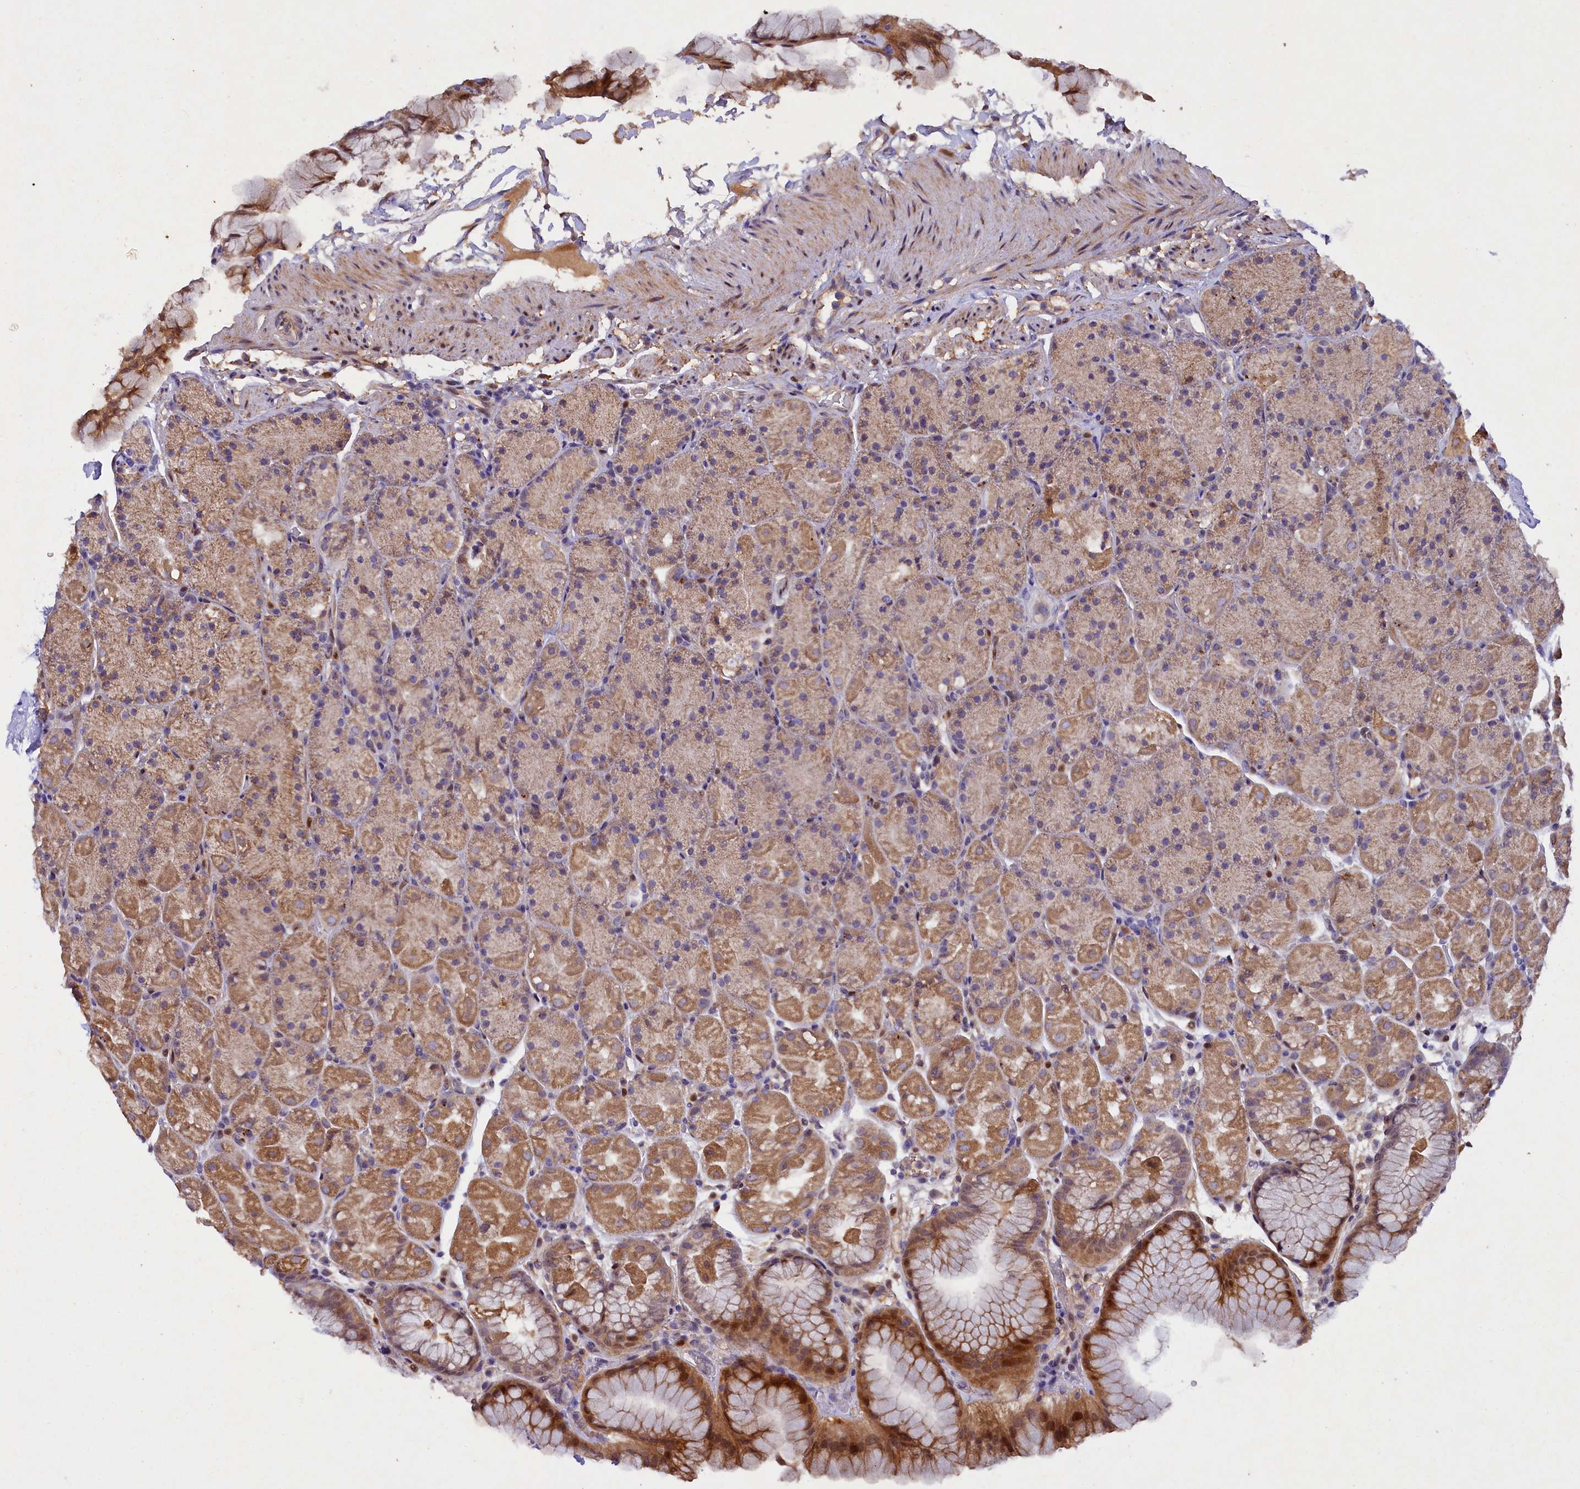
{"staining": {"intensity": "strong", "quantity": "25%-75%", "location": "cytoplasmic/membranous"}, "tissue": "stomach", "cell_type": "Glandular cells", "image_type": "normal", "snomed": [{"axis": "morphology", "description": "Normal tissue, NOS"}, {"axis": "topography", "description": "Stomach, upper"}, {"axis": "topography", "description": "Stomach, lower"}], "caption": "A histopathology image of human stomach stained for a protein shows strong cytoplasmic/membranous brown staining in glandular cells. (DAB = brown stain, brightfield microscopy at high magnification).", "gene": "TGDS", "patient": {"sex": "male", "age": 67}}